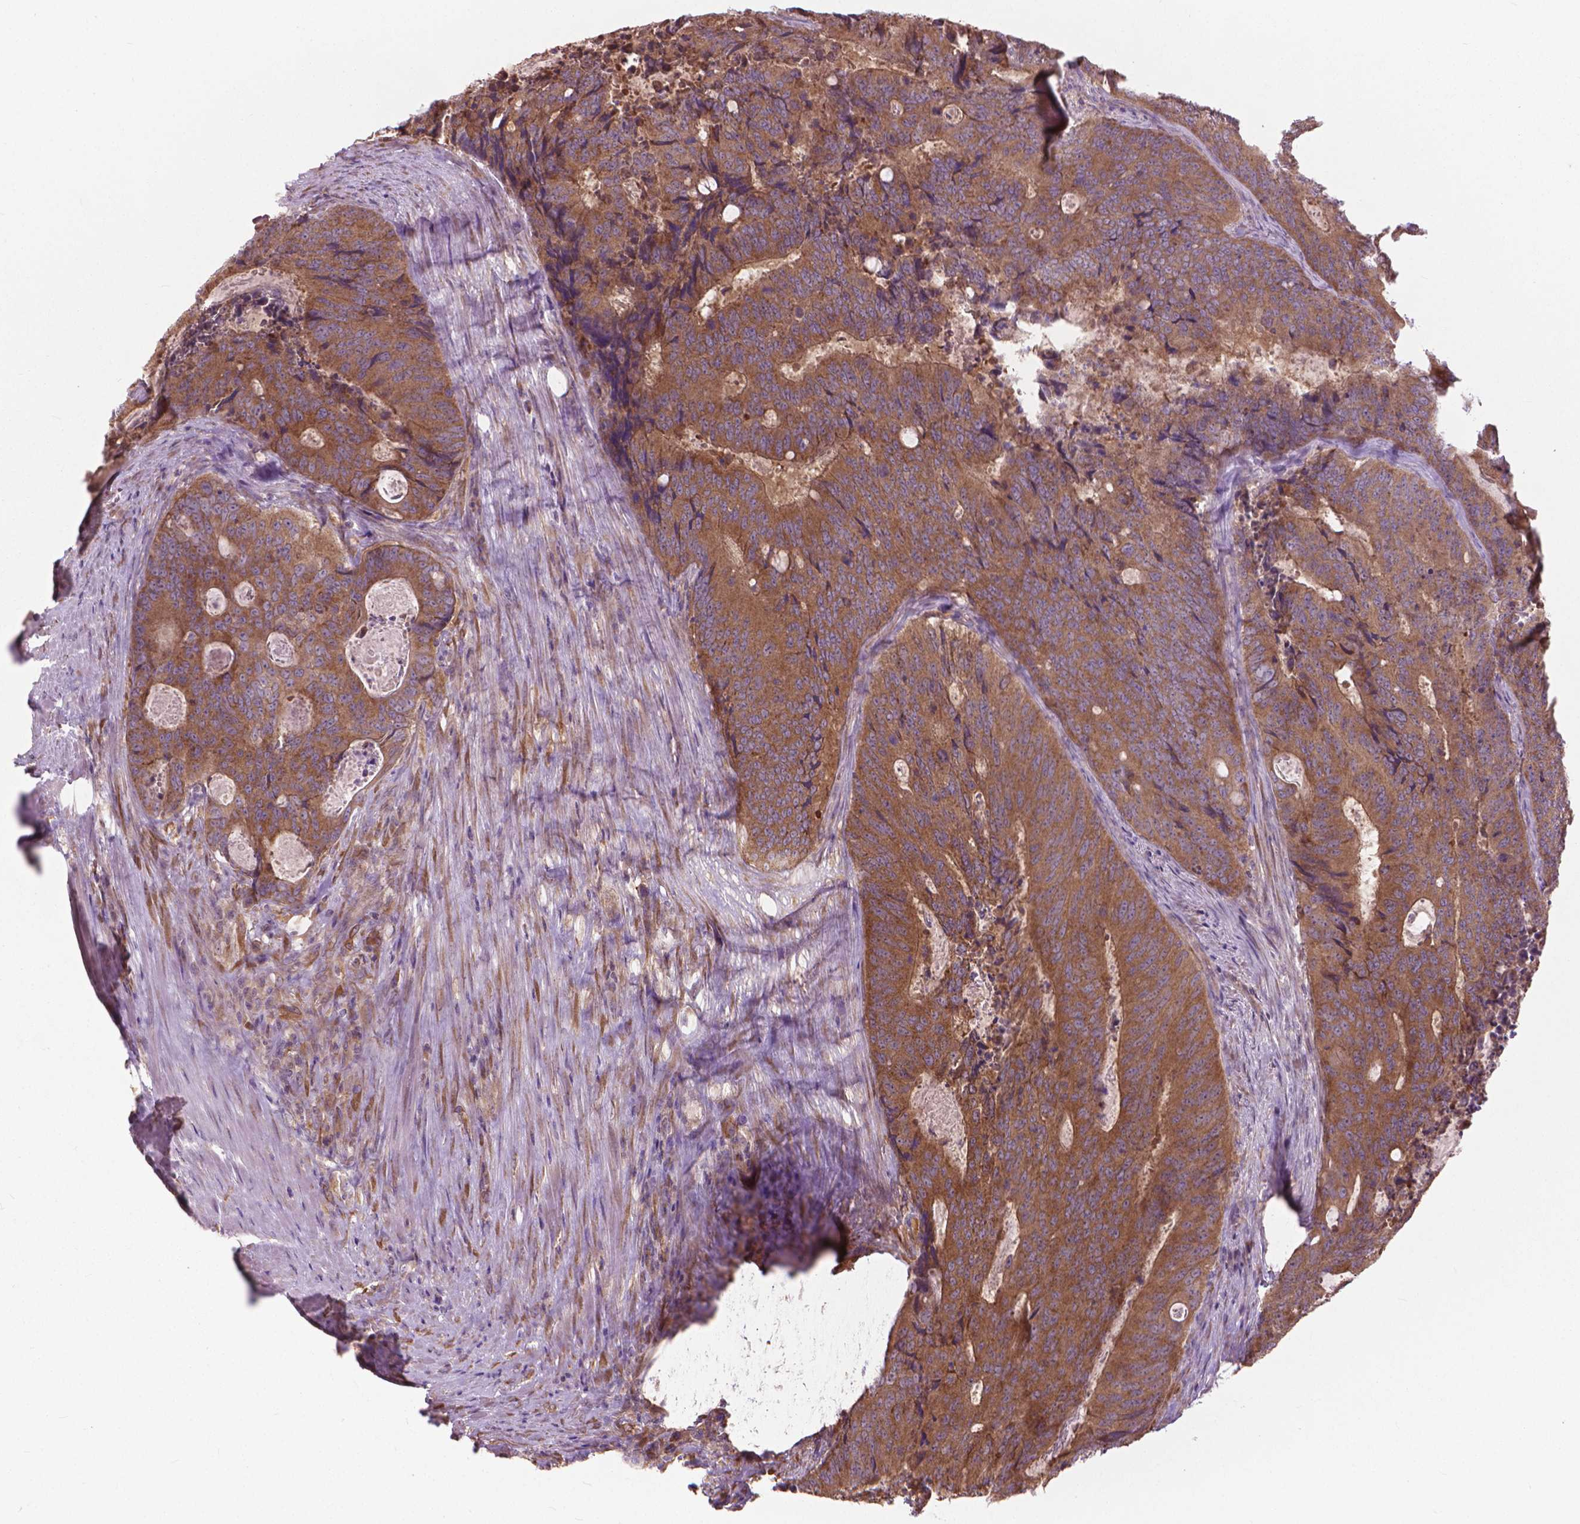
{"staining": {"intensity": "moderate", "quantity": ">75%", "location": "cytoplasmic/membranous"}, "tissue": "colorectal cancer", "cell_type": "Tumor cells", "image_type": "cancer", "snomed": [{"axis": "morphology", "description": "Adenocarcinoma, NOS"}, {"axis": "topography", "description": "Colon"}], "caption": "Tumor cells show medium levels of moderate cytoplasmic/membranous staining in approximately >75% of cells in human adenocarcinoma (colorectal).", "gene": "NUDT1", "patient": {"sex": "male", "age": 67}}